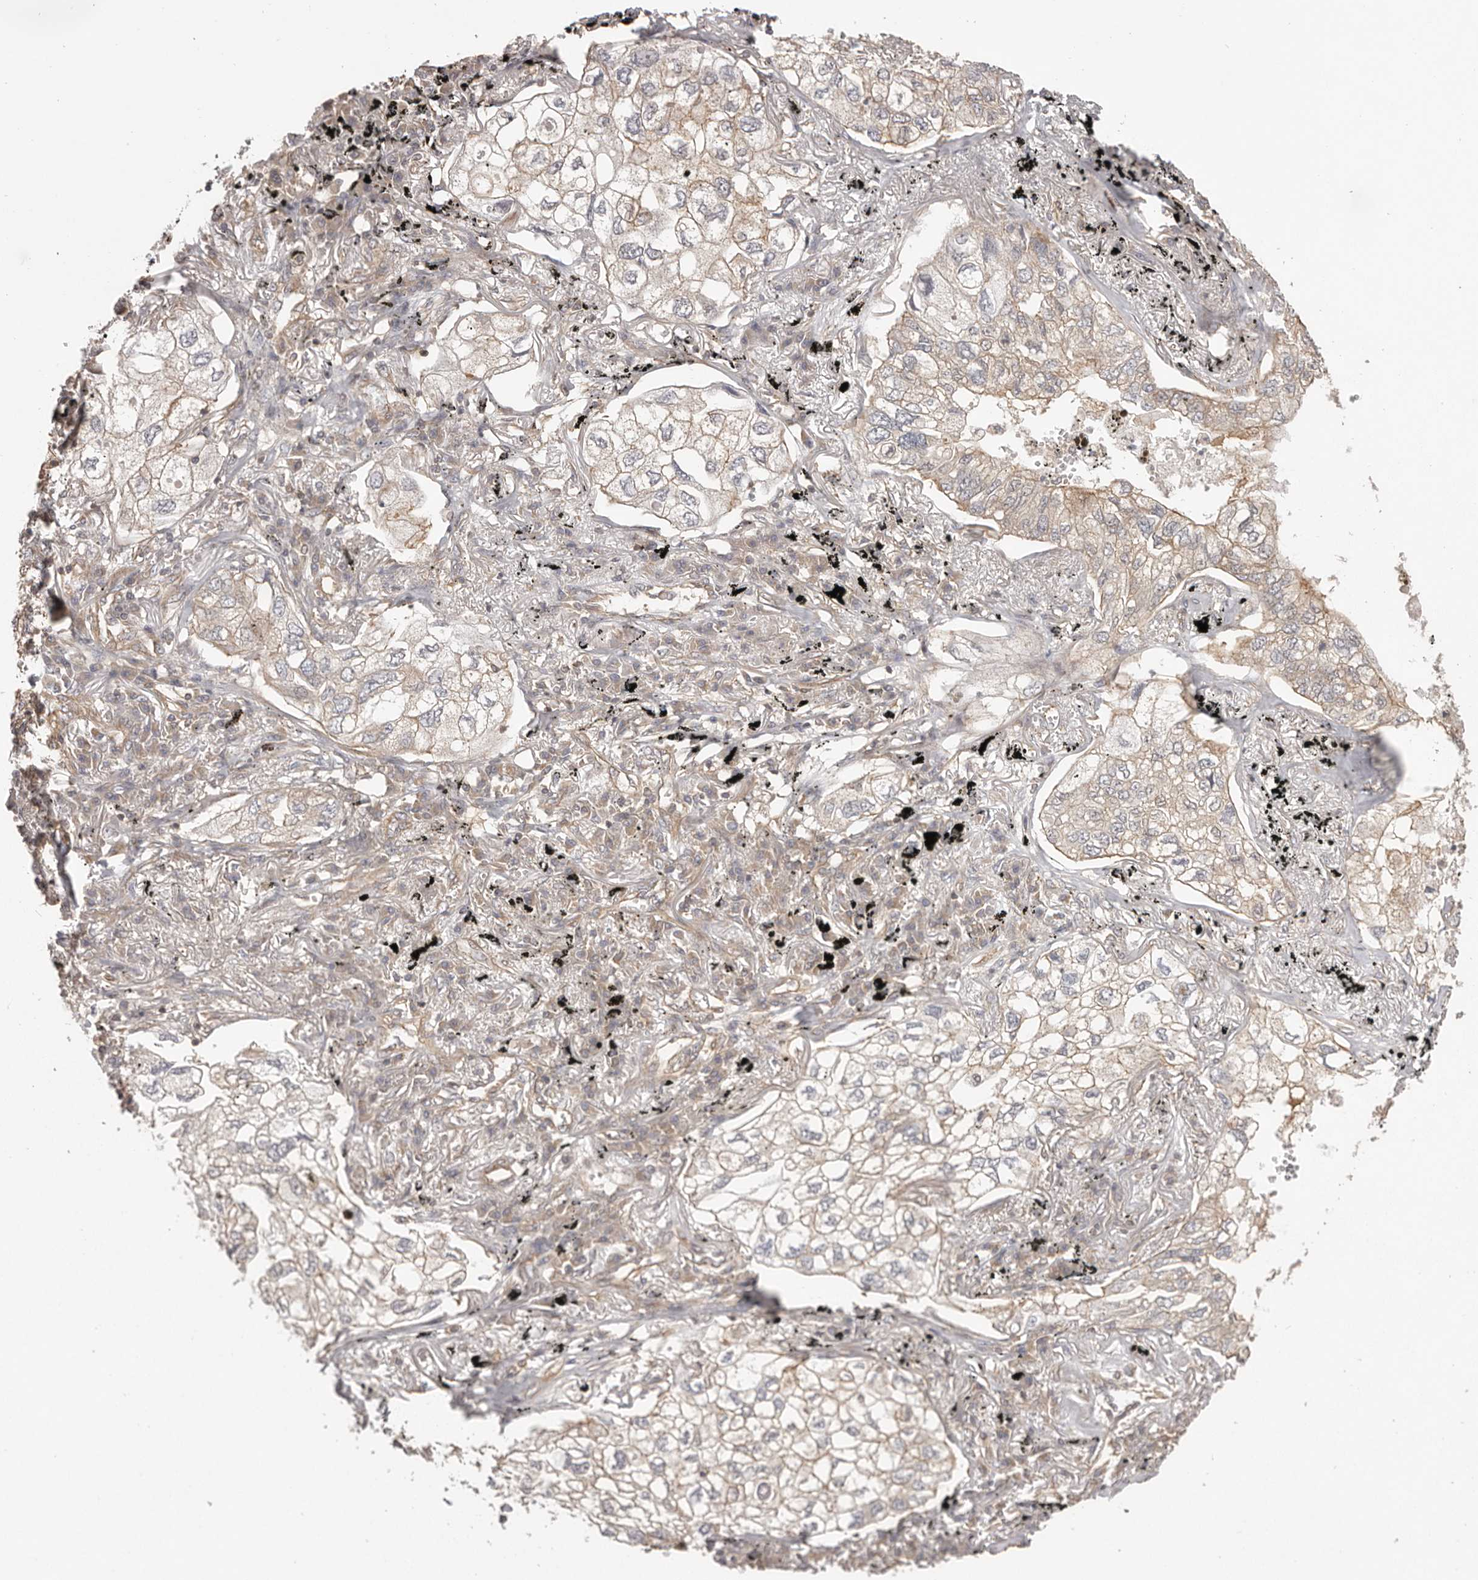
{"staining": {"intensity": "weak", "quantity": "<25%", "location": "cytoplasmic/membranous"}, "tissue": "lung cancer", "cell_type": "Tumor cells", "image_type": "cancer", "snomed": [{"axis": "morphology", "description": "Adenocarcinoma, NOS"}, {"axis": "topography", "description": "Lung"}], "caption": "Tumor cells show no significant staining in lung cancer (adenocarcinoma).", "gene": "NFKBIA", "patient": {"sex": "male", "age": 65}}